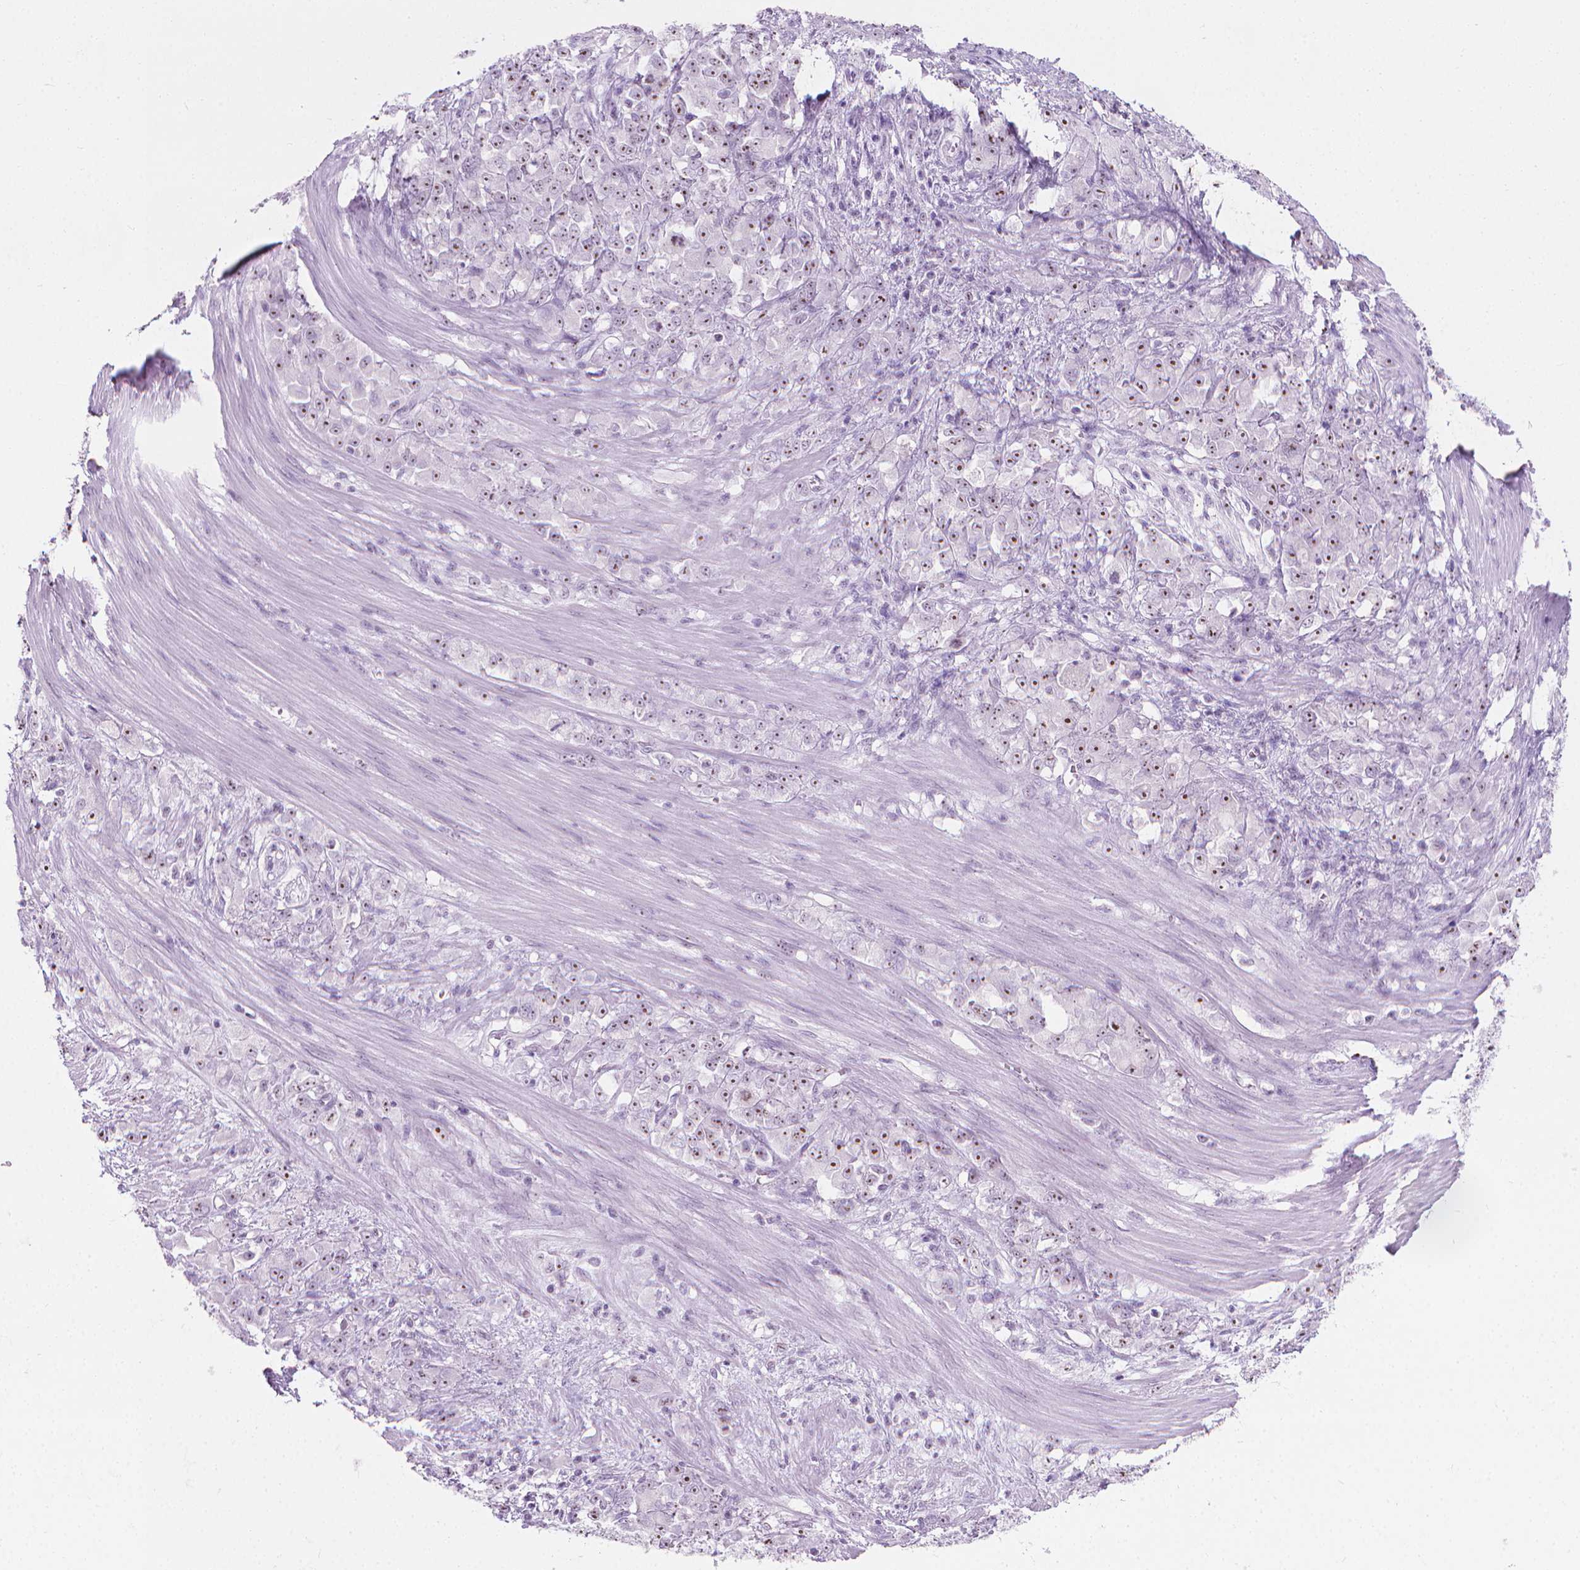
{"staining": {"intensity": "moderate", "quantity": "25%-75%", "location": "nuclear"}, "tissue": "stomach cancer", "cell_type": "Tumor cells", "image_type": "cancer", "snomed": [{"axis": "morphology", "description": "Adenocarcinoma, NOS"}, {"axis": "topography", "description": "Stomach"}], "caption": "IHC of stomach cancer displays medium levels of moderate nuclear positivity in about 25%-75% of tumor cells. Using DAB (brown) and hematoxylin (blue) stains, captured at high magnification using brightfield microscopy.", "gene": "NOL7", "patient": {"sex": "female", "age": 76}}